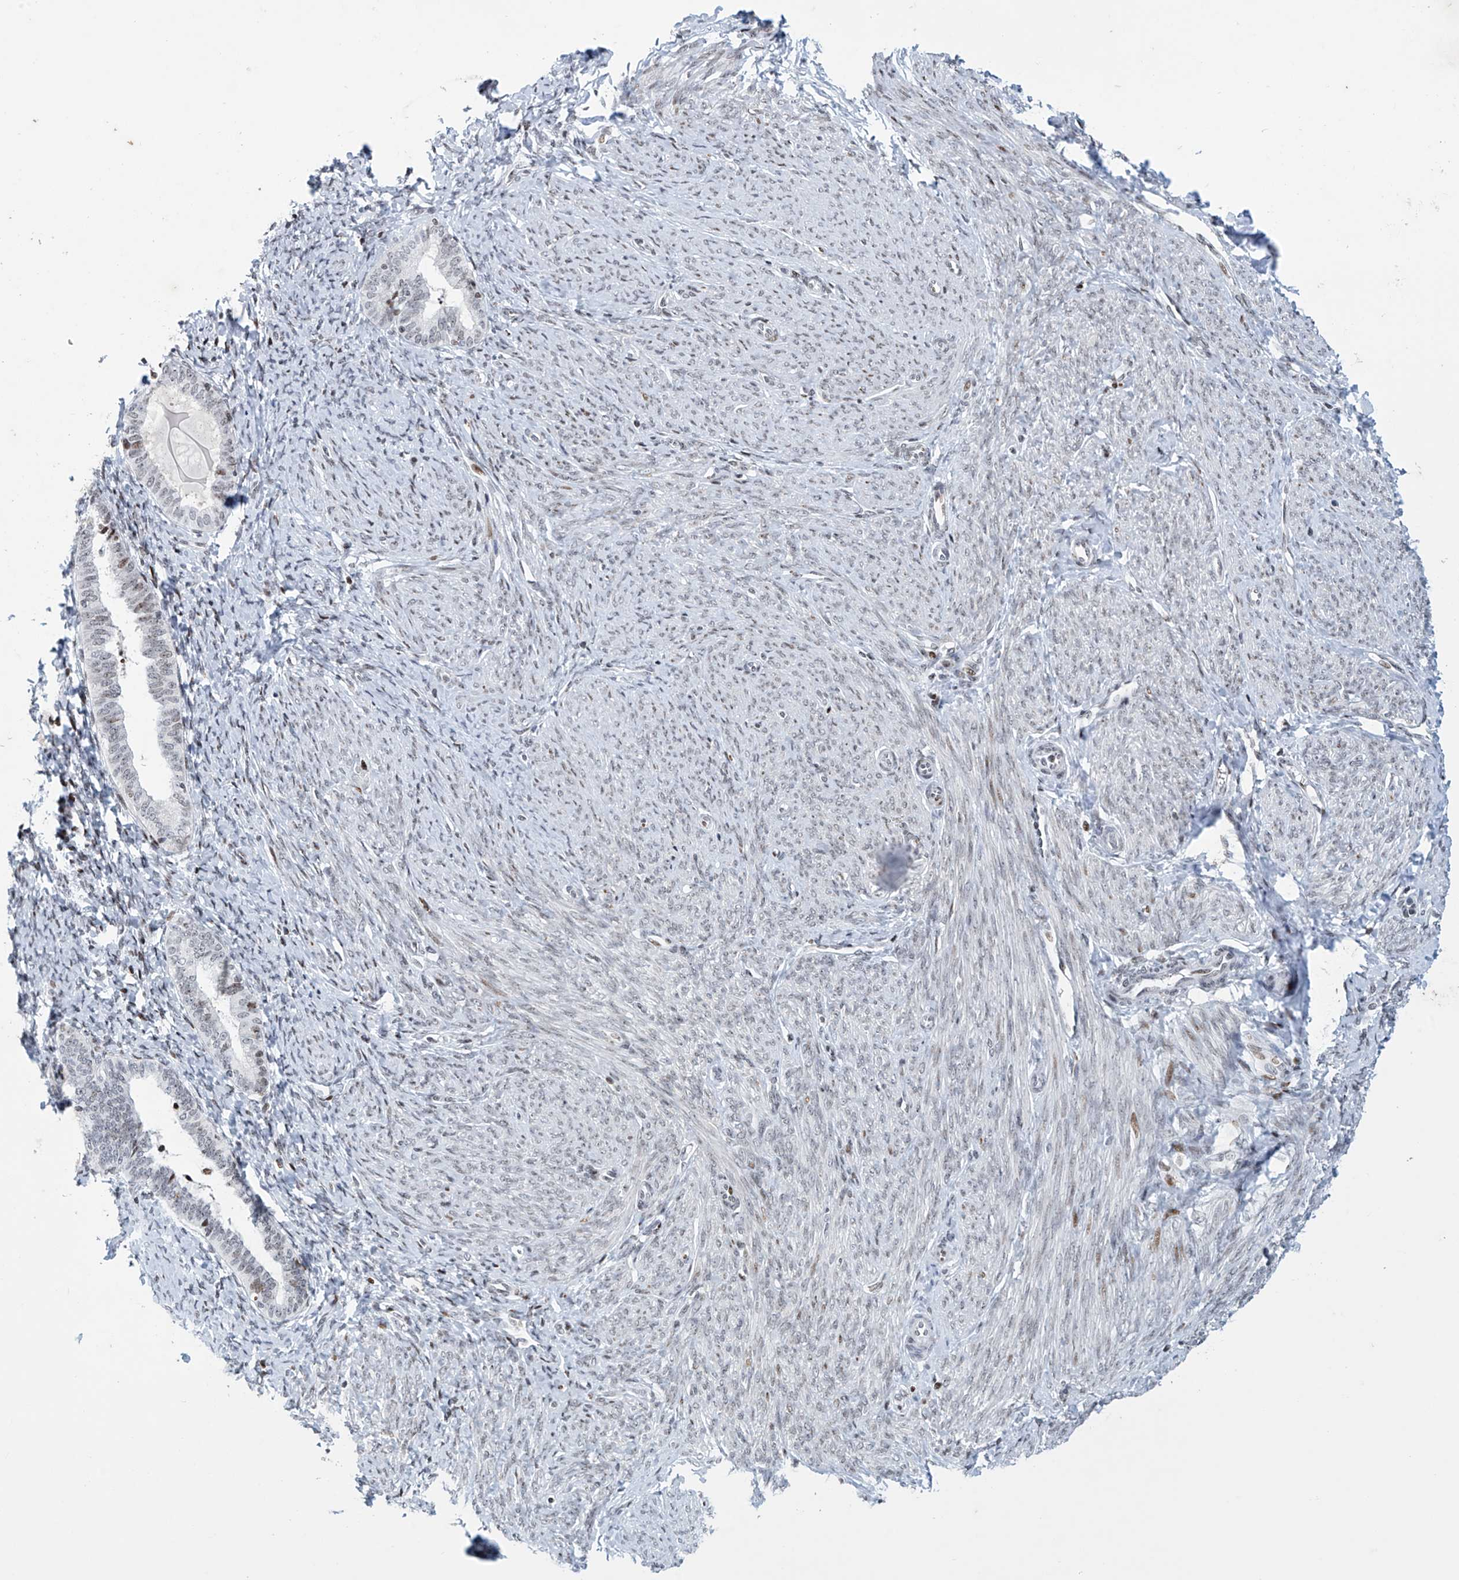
{"staining": {"intensity": "negative", "quantity": "none", "location": "none"}, "tissue": "endometrium", "cell_type": "Cells in endometrial stroma", "image_type": "normal", "snomed": [{"axis": "morphology", "description": "Normal tissue, NOS"}, {"axis": "topography", "description": "Endometrium"}], "caption": "Cells in endometrial stroma show no significant protein positivity in unremarkable endometrium. (Immunohistochemistry, brightfield microscopy, high magnification).", "gene": "RFX7", "patient": {"sex": "female", "age": 72}}